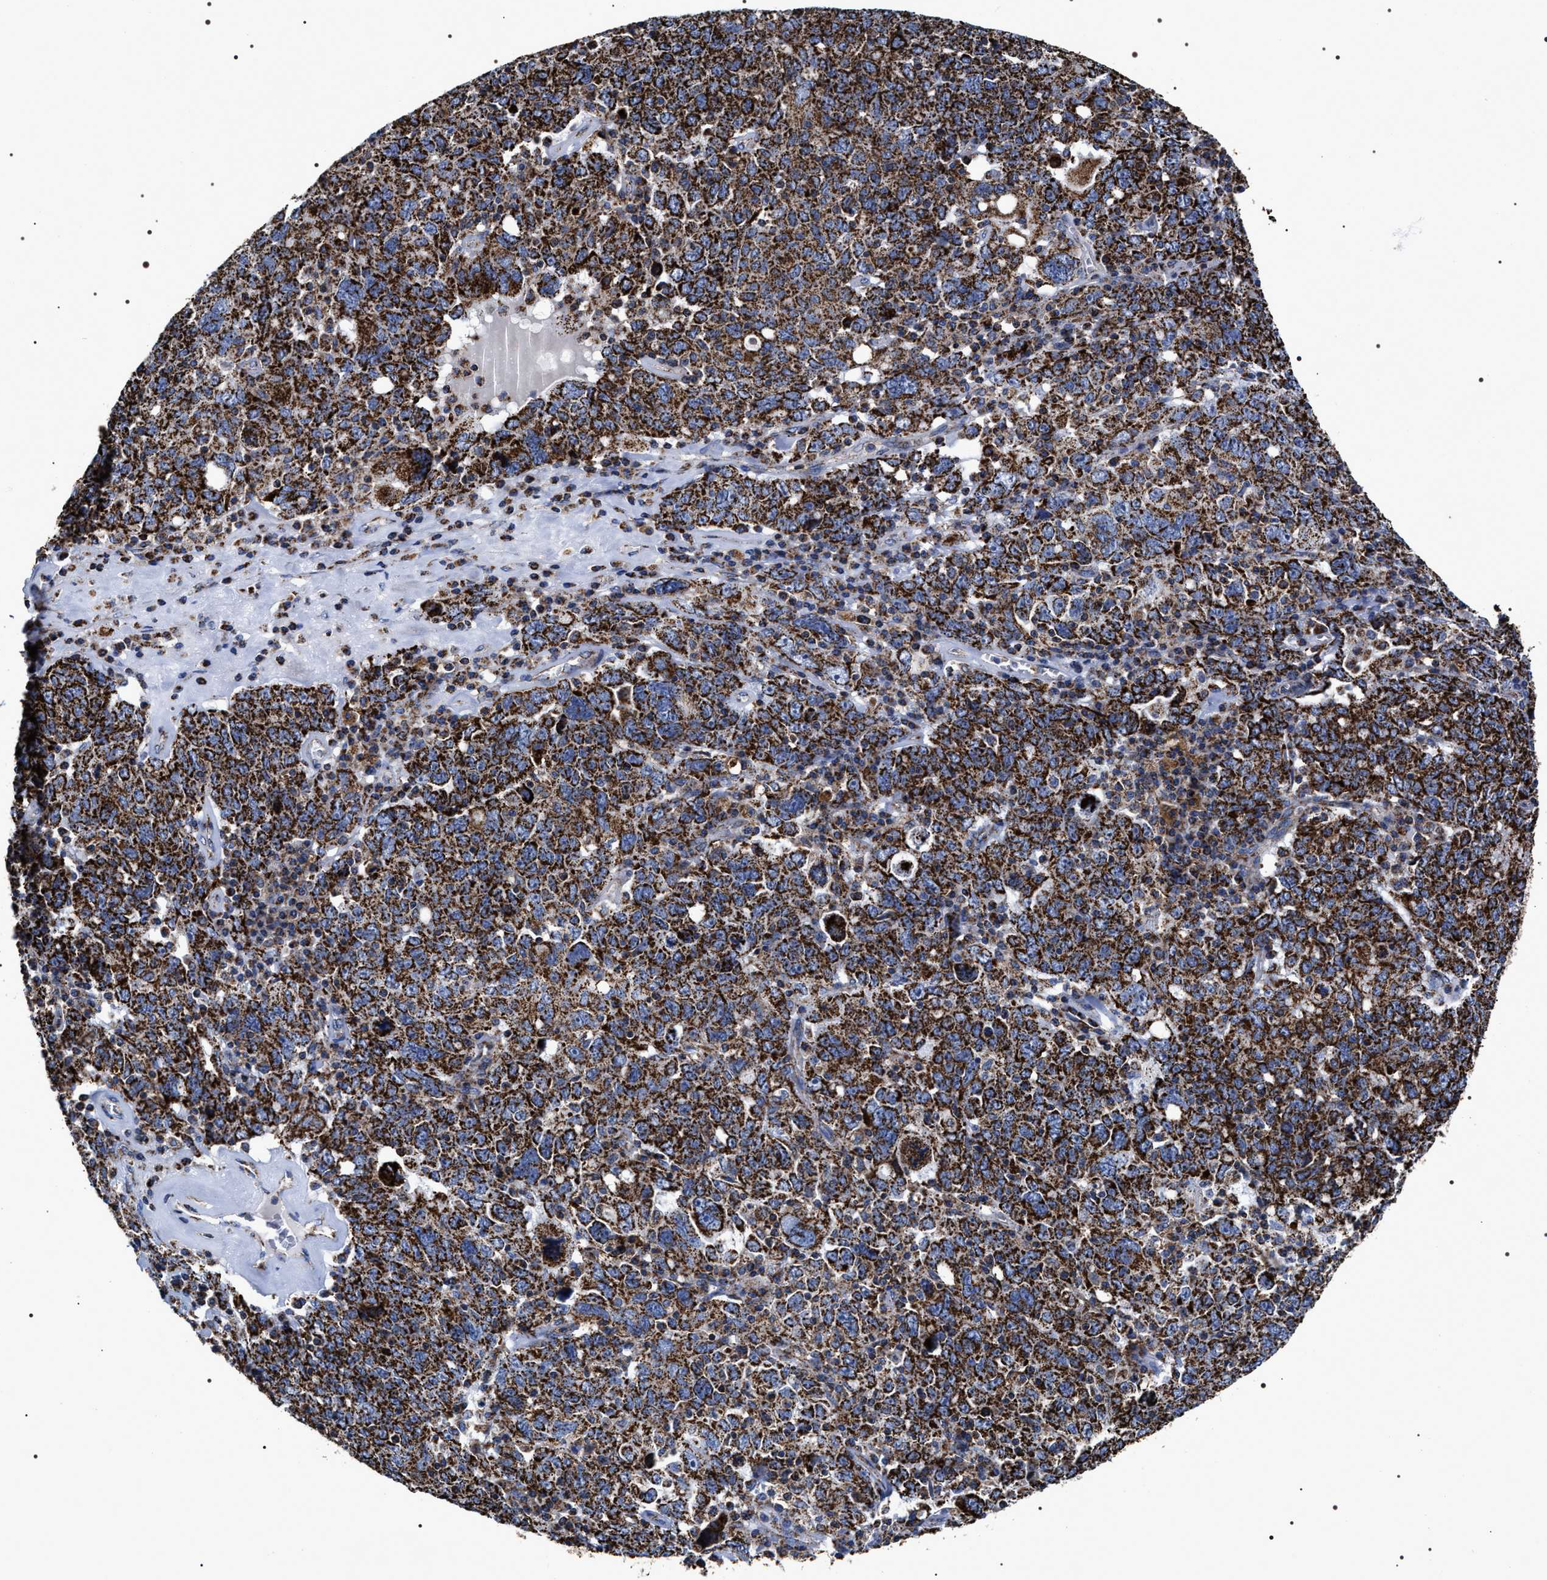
{"staining": {"intensity": "strong", "quantity": ">75%", "location": "cytoplasmic/membranous"}, "tissue": "ovarian cancer", "cell_type": "Tumor cells", "image_type": "cancer", "snomed": [{"axis": "morphology", "description": "Carcinoma, endometroid"}, {"axis": "topography", "description": "Ovary"}], "caption": "Ovarian cancer (endometroid carcinoma) tissue exhibits strong cytoplasmic/membranous expression in about >75% of tumor cells, visualized by immunohistochemistry. The protein is stained brown, and the nuclei are stained in blue (DAB (3,3'-diaminobenzidine) IHC with brightfield microscopy, high magnification).", "gene": "COG5", "patient": {"sex": "female", "age": 62}}